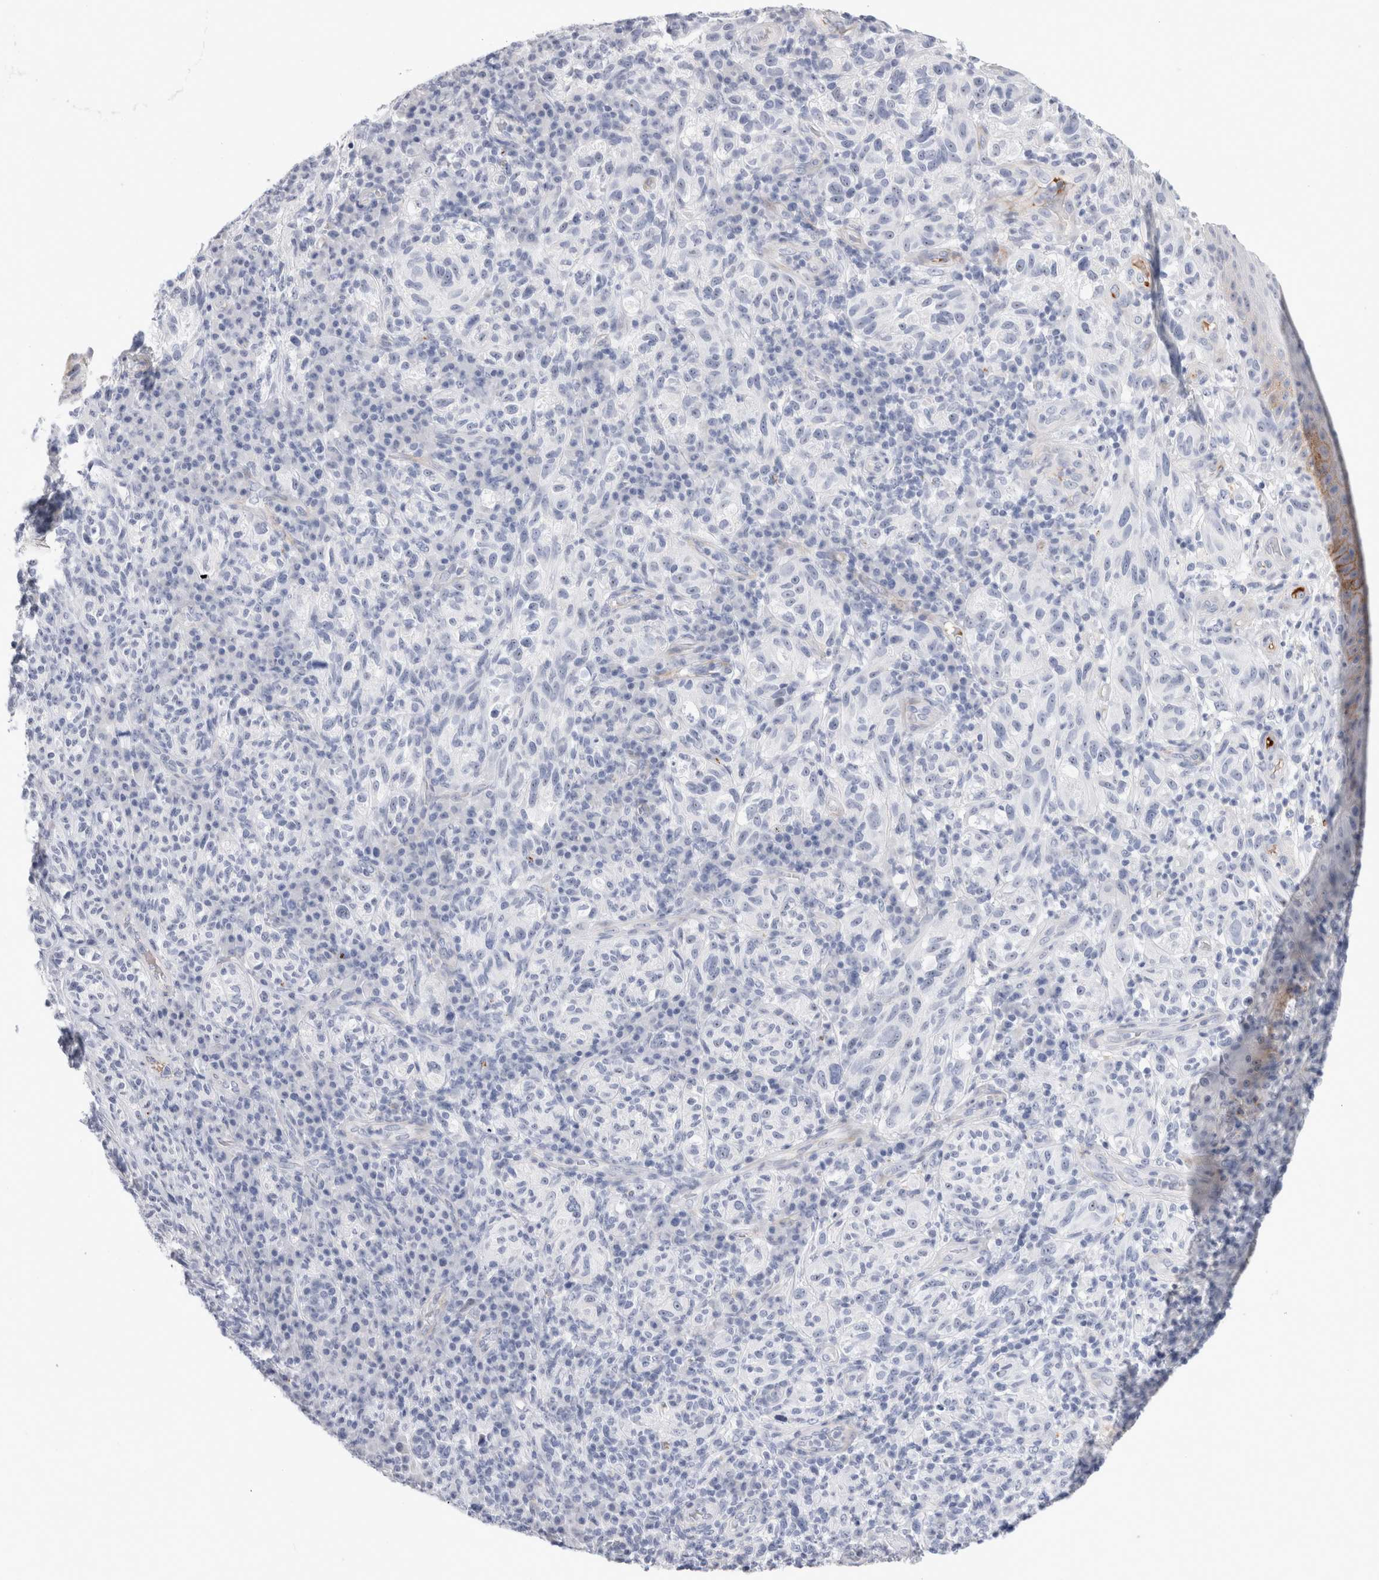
{"staining": {"intensity": "negative", "quantity": "none", "location": "none"}, "tissue": "melanoma", "cell_type": "Tumor cells", "image_type": "cancer", "snomed": [{"axis": "morphology", "description": "Malignant melanoma, NOS"}, {"axis": "topography", "description": "Skin"}], "caption": "Tumor cells are negative for brown protein staining in malignant melanoma.", "gene": "ECHDC2", "patient": {"sex": "female", "age": 73}}